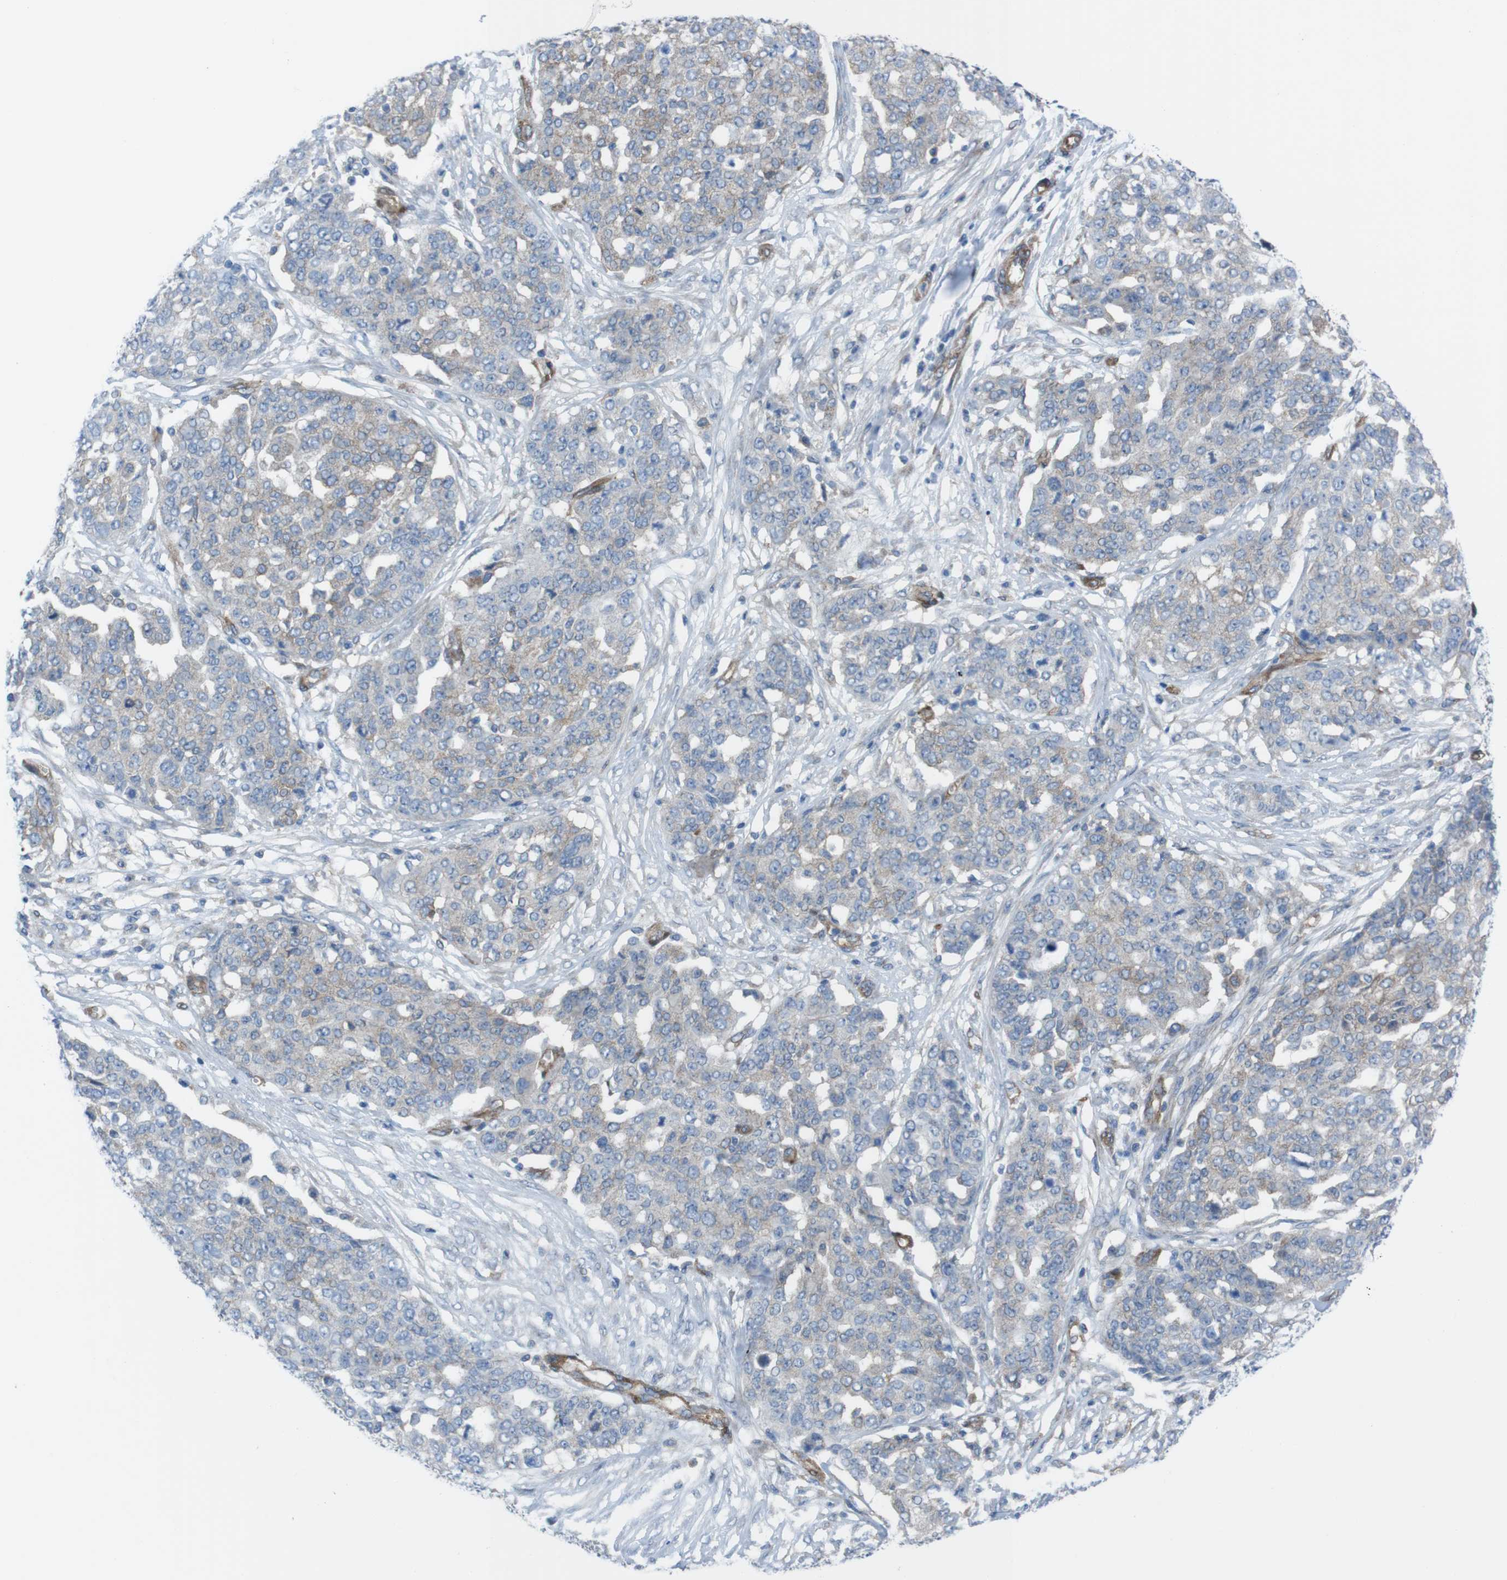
{"staining": {"intensity": "weak", "quantity": "<25%", "location": "cytoplasmic/membranous"}, "tissue": "ovarian cancer", "cell_type": "Tumor cells", "image_type": "cancer", "snomed": [{"axis": "morphology", "description": "Cystadenocarcinoma, serous, NOS"}, {"axis": "topography", "description": "Soft tissue"}, {"axis": "topography", "description": "Ovary"}], "caption": "Immunohistochemical staining of human serous cystadenocarcinoma (ovarian) shows no significant positivity in tumor cells. The staining was performed using DAB (3,3'-diaminobenzidine) to visualize the protein expression in brown, while the nuclei were stained in blue with hematoxylin (Magnification: 20x).", "gene": "DIAPH2", "patient": {"sex": "female", "age": 57}}